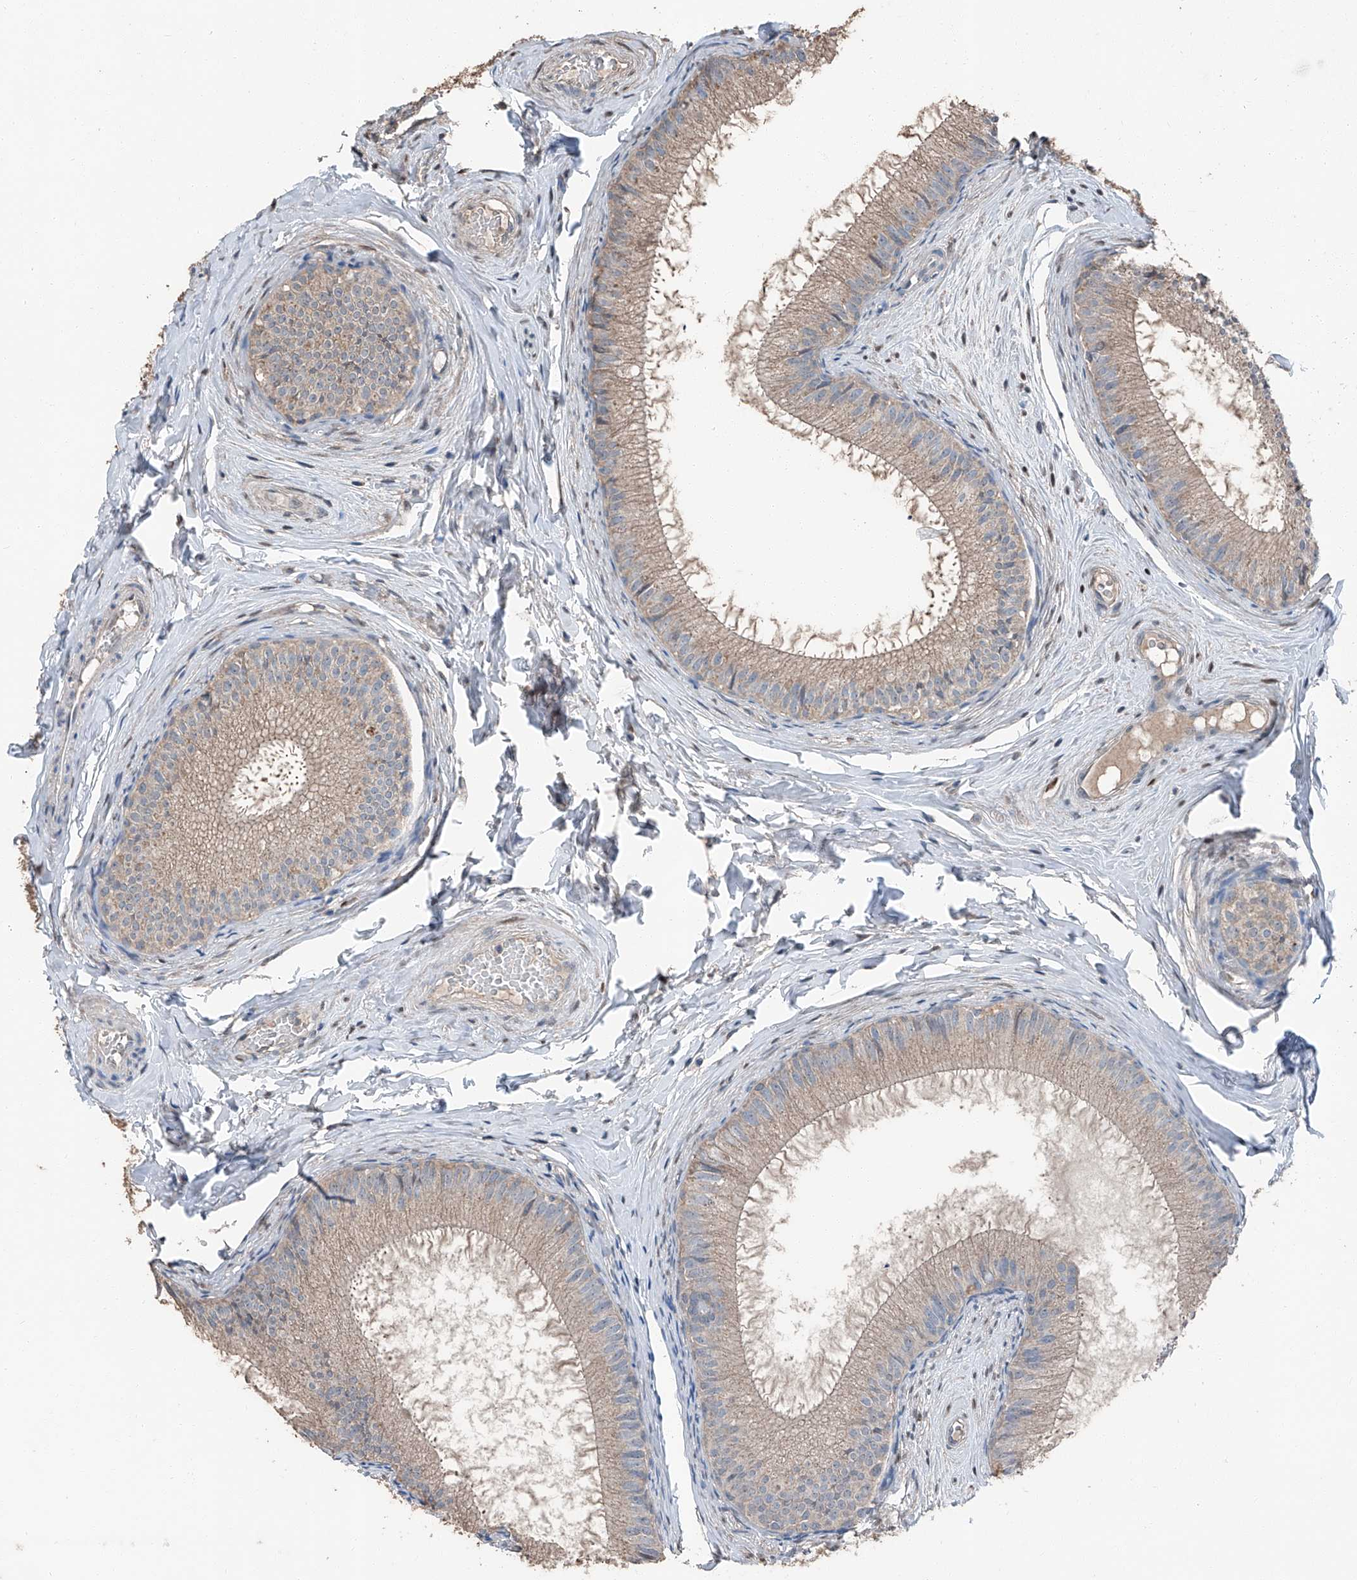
{"staining": {"intensity": "weak", "quantity": ">75%", "location": "cytoplasmic/membranous"}, "tissue": "epididymis", "cell_type": "Glandular cells", "image_type": "normal", "snomed": [{"axis": "morphology", "description": "Normal tissue, NOS"}, {"axis": "topography", "description": "Epididymis"}], "caption": "Immunohistochemistry (DAB) staining of benign epididymis reveals weak cytoplasmic/membranous protein expression in approximately >75% of glandular cells.", "gene": "MAMLD1", "patient": {"sex": "male", "age": 34}}